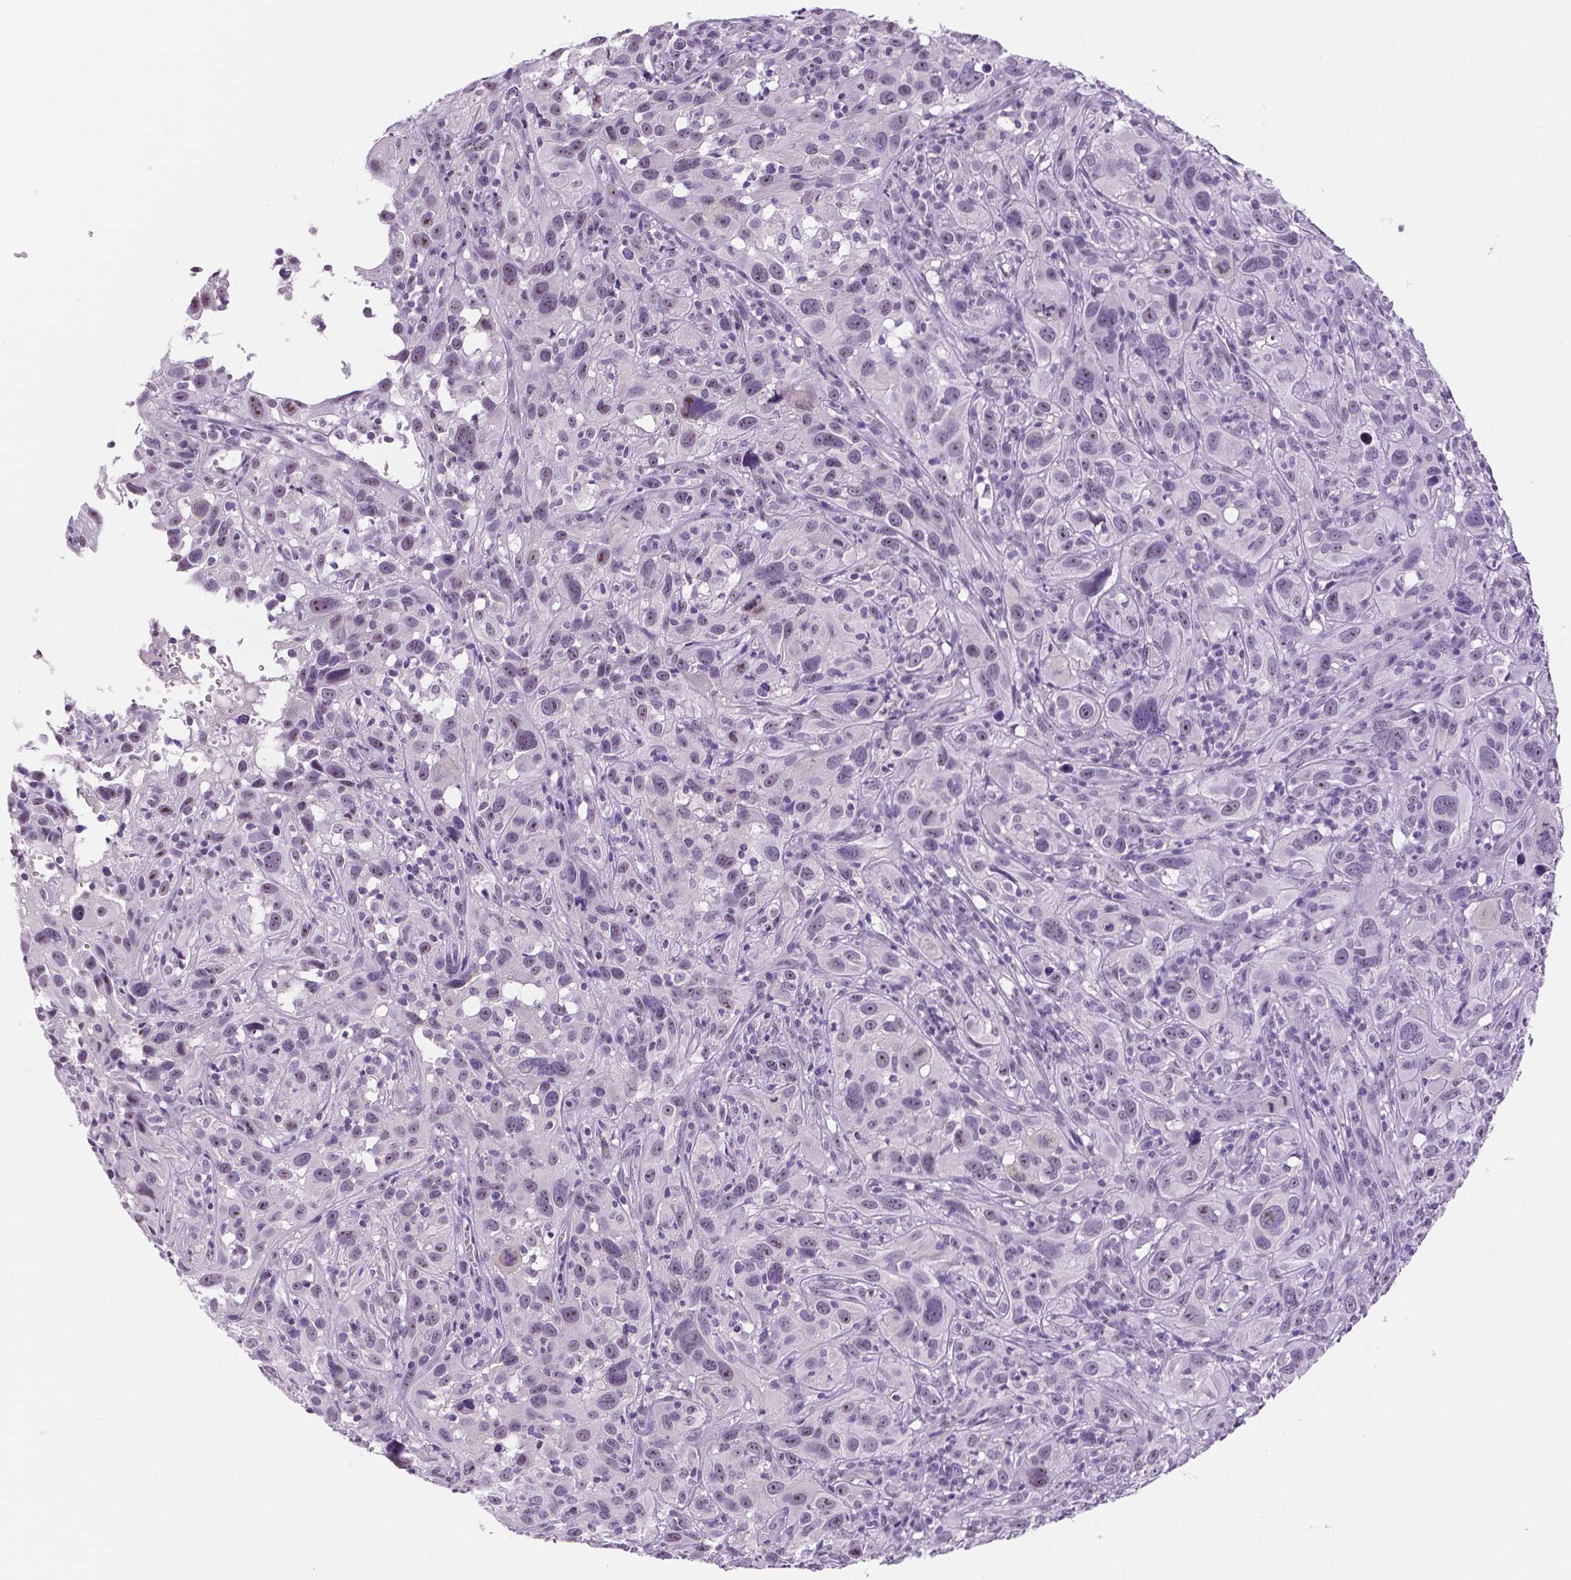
{"staining": {"intensity": "negative", "quantity": "none", "location": "none"}, "tissue": "cervical cancer", "cell_type": "Tumor cells", "image_type": "cancer", "snomed": [{"axis": "morphology", "description": "Squamous cell carcinoma, NOS"}, {"axis": "topography", "description": "Cervix"}], "caption": "This is an immunohistochemistry micrograph of cervical cancer. There is no staining in tumor cells.", "gene": "NHP2", "patient": {"sex": "female", "age": 37}}